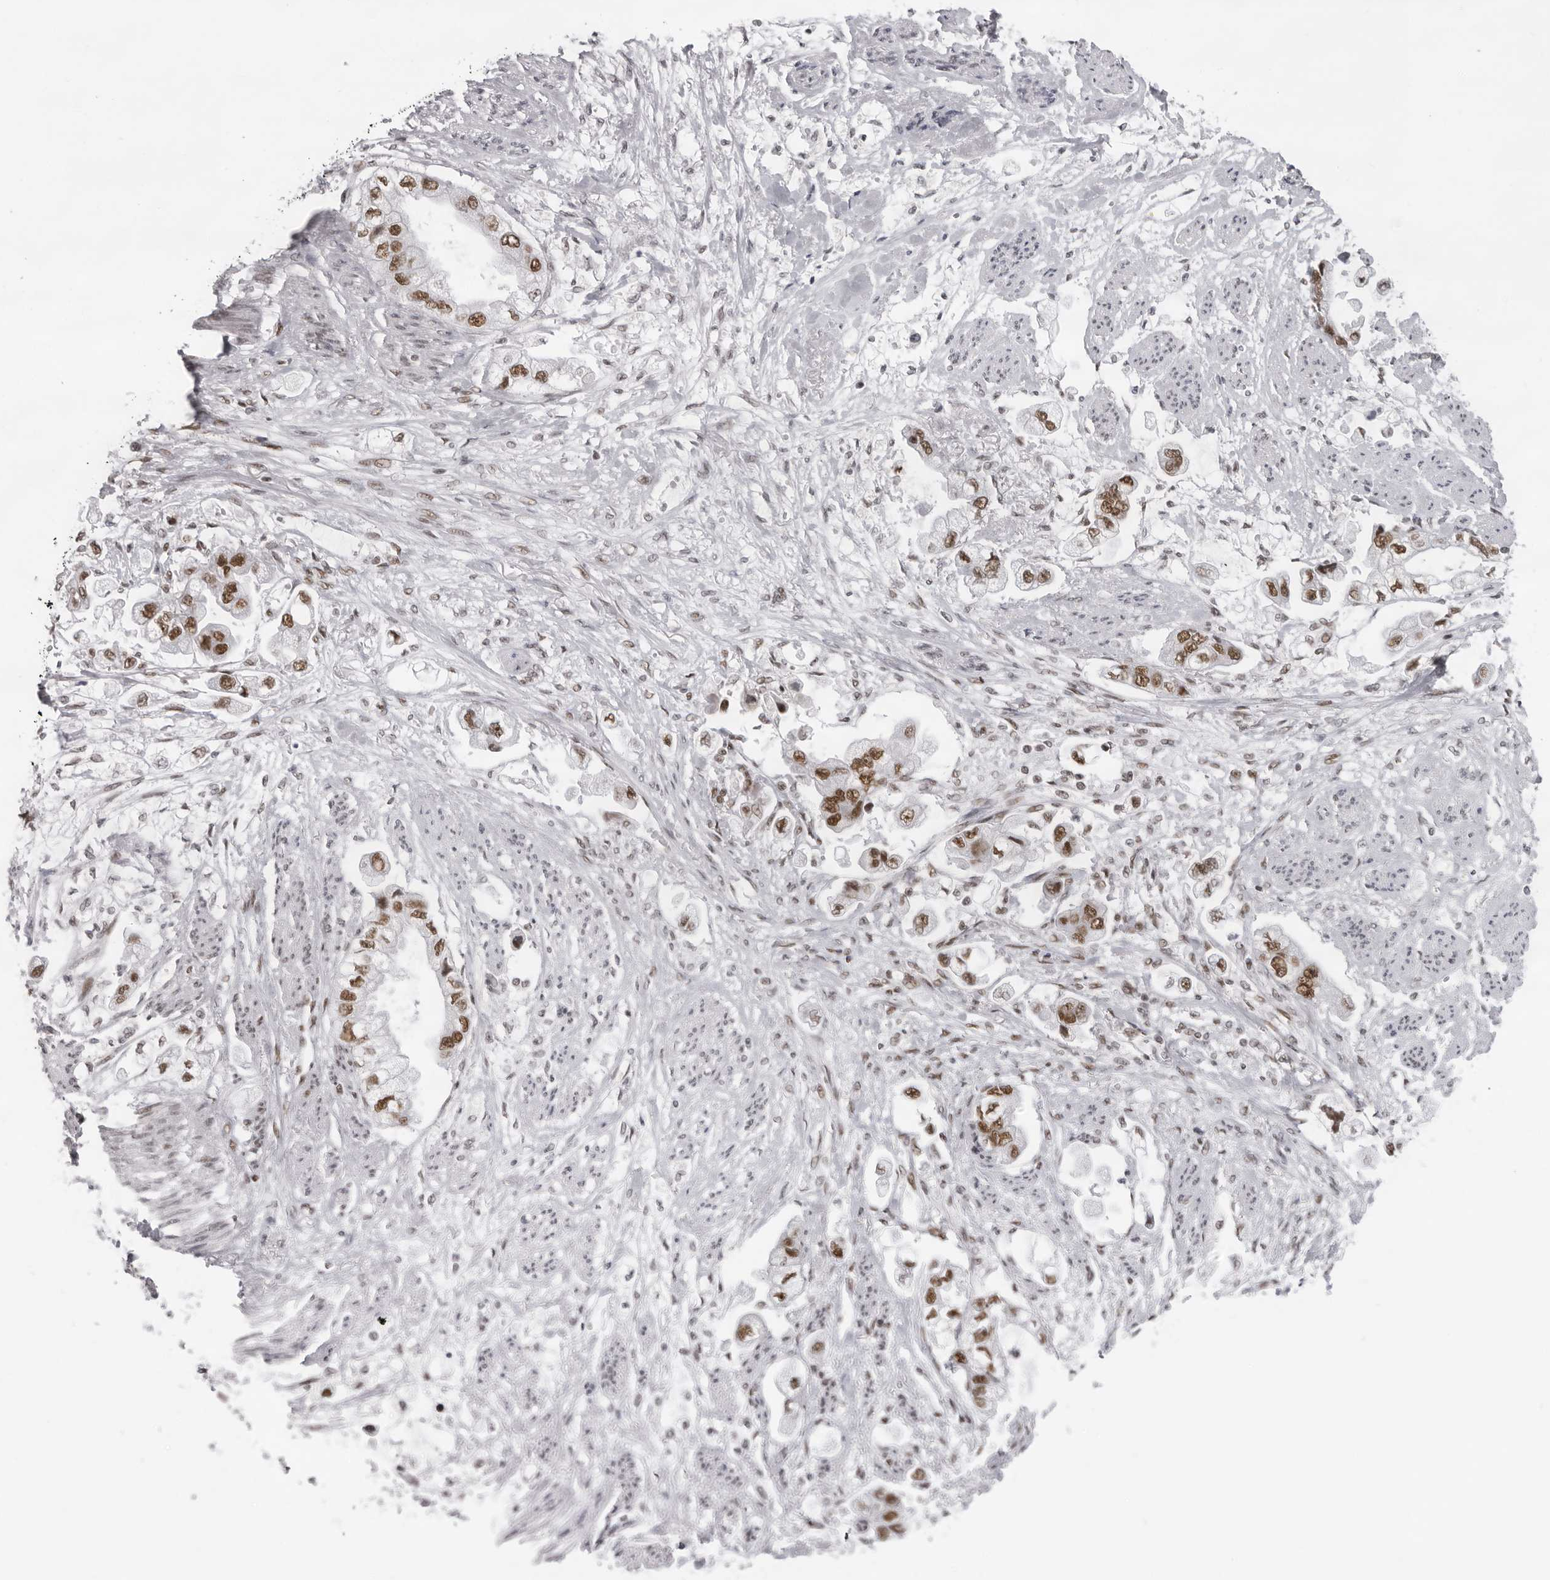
{"staining": {"intensity": "moderate", "quantity": ">75%", "location": "nuclear"}, "tissue": "stomach cancer", "cell_type": "Tumor cells", "image_type": "cancer", "snomed": [{"axis": "morphology", "description": "Adenocarcinoma, NOS"}, {"axis": "topography", "description": "Stomach"}], "caption": "Protein expression analysis of adenocarcinoma (stomach) exhibits moderate nuclear staining in approximately >75% of tumor cells. The staining was performed using DAB to visualize the protein expression in brown, while the nuclei were stained in blue with hematoxylin (Magnification: 20x).", "gene": "DHX9", "patient": {"sex": "male", "age": 62}}